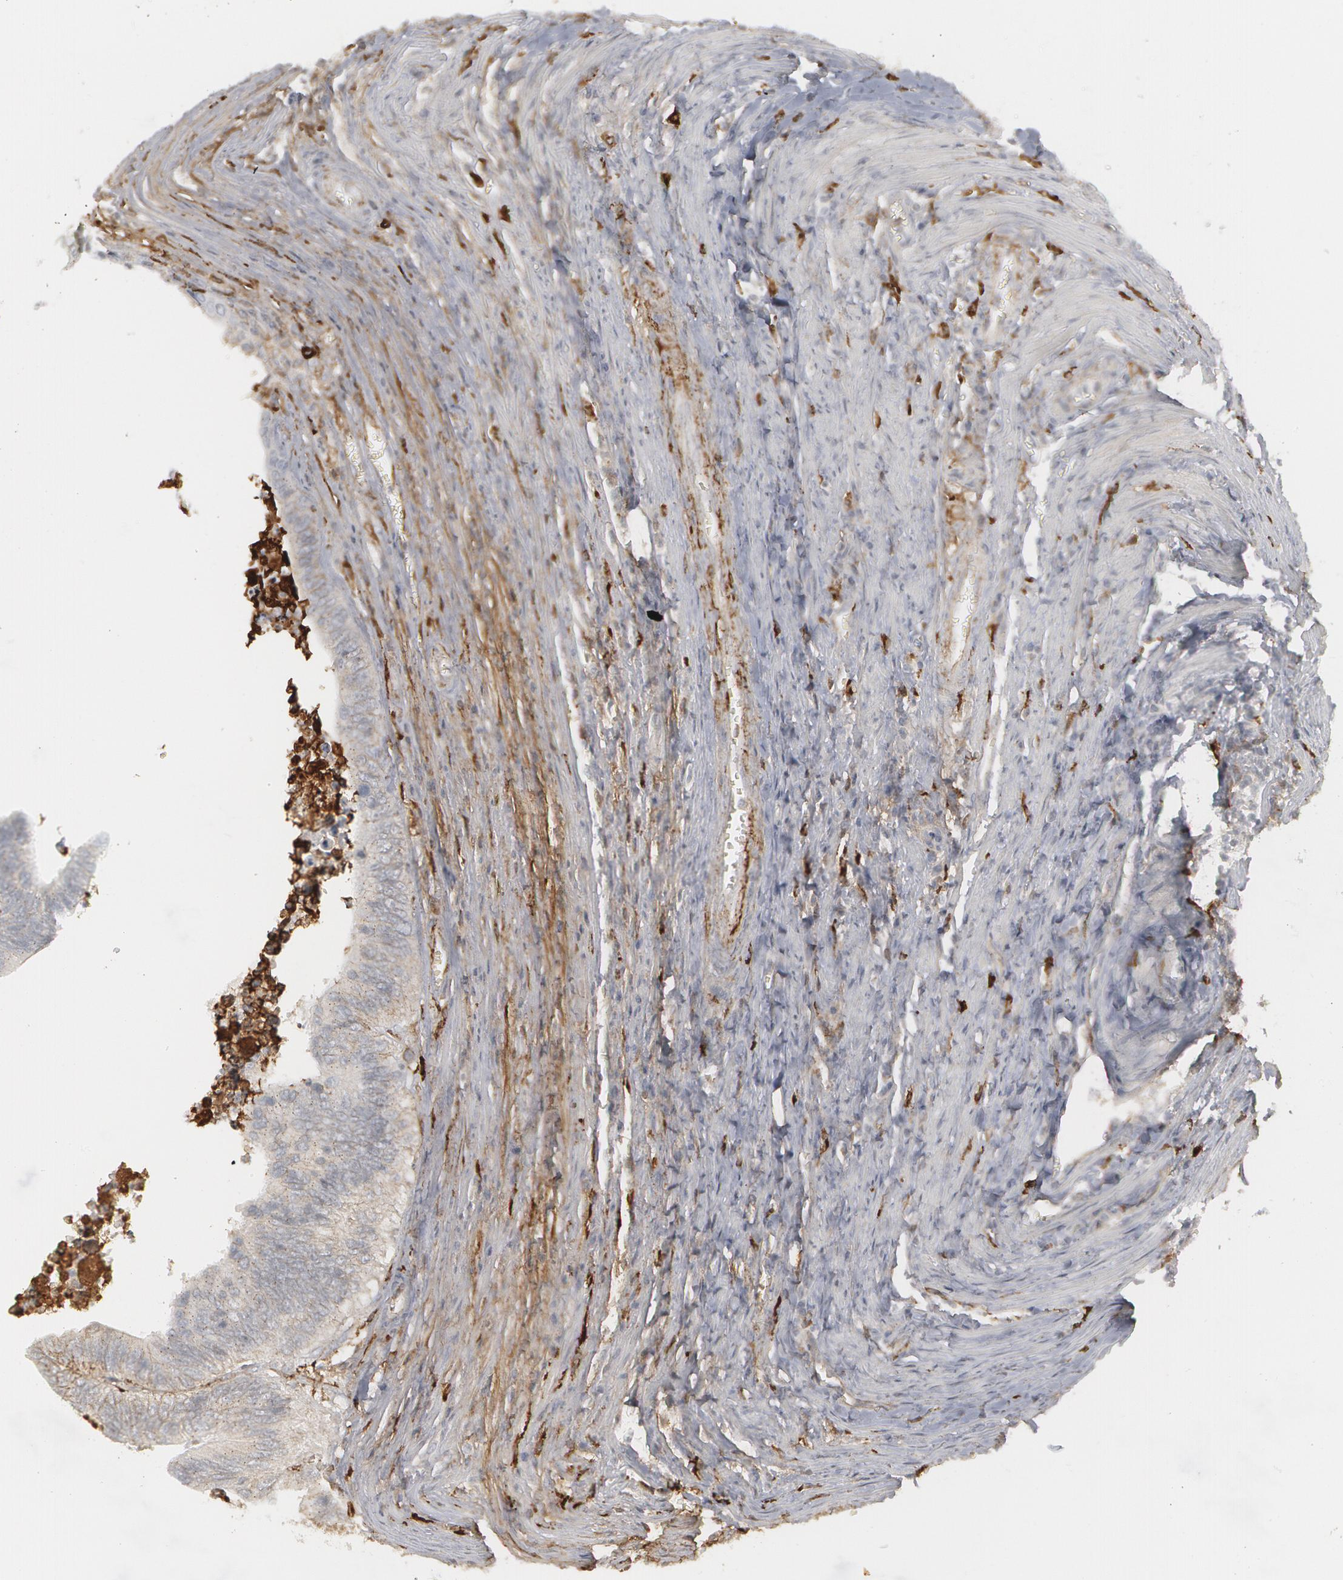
{"staining": {"intensity": "negative", "quantity": "none", "location": "none"}, "tissue": "colorectal cancer", "cell_type": "Tumor cells", "image_type": "cancer", "snomed": [{"axis": "morphology", "description": "Adenocarcinoma, NOS"}, {"axis": "topography", "description": "Colon"}], "caption": "This is an immunohistochemistry photomicrograph of colorectal cancer (adenocarcinoma). There is no expression in tumor cells.", "gene": "C1QC", "patient": {"sex": "male", "age": 72}}